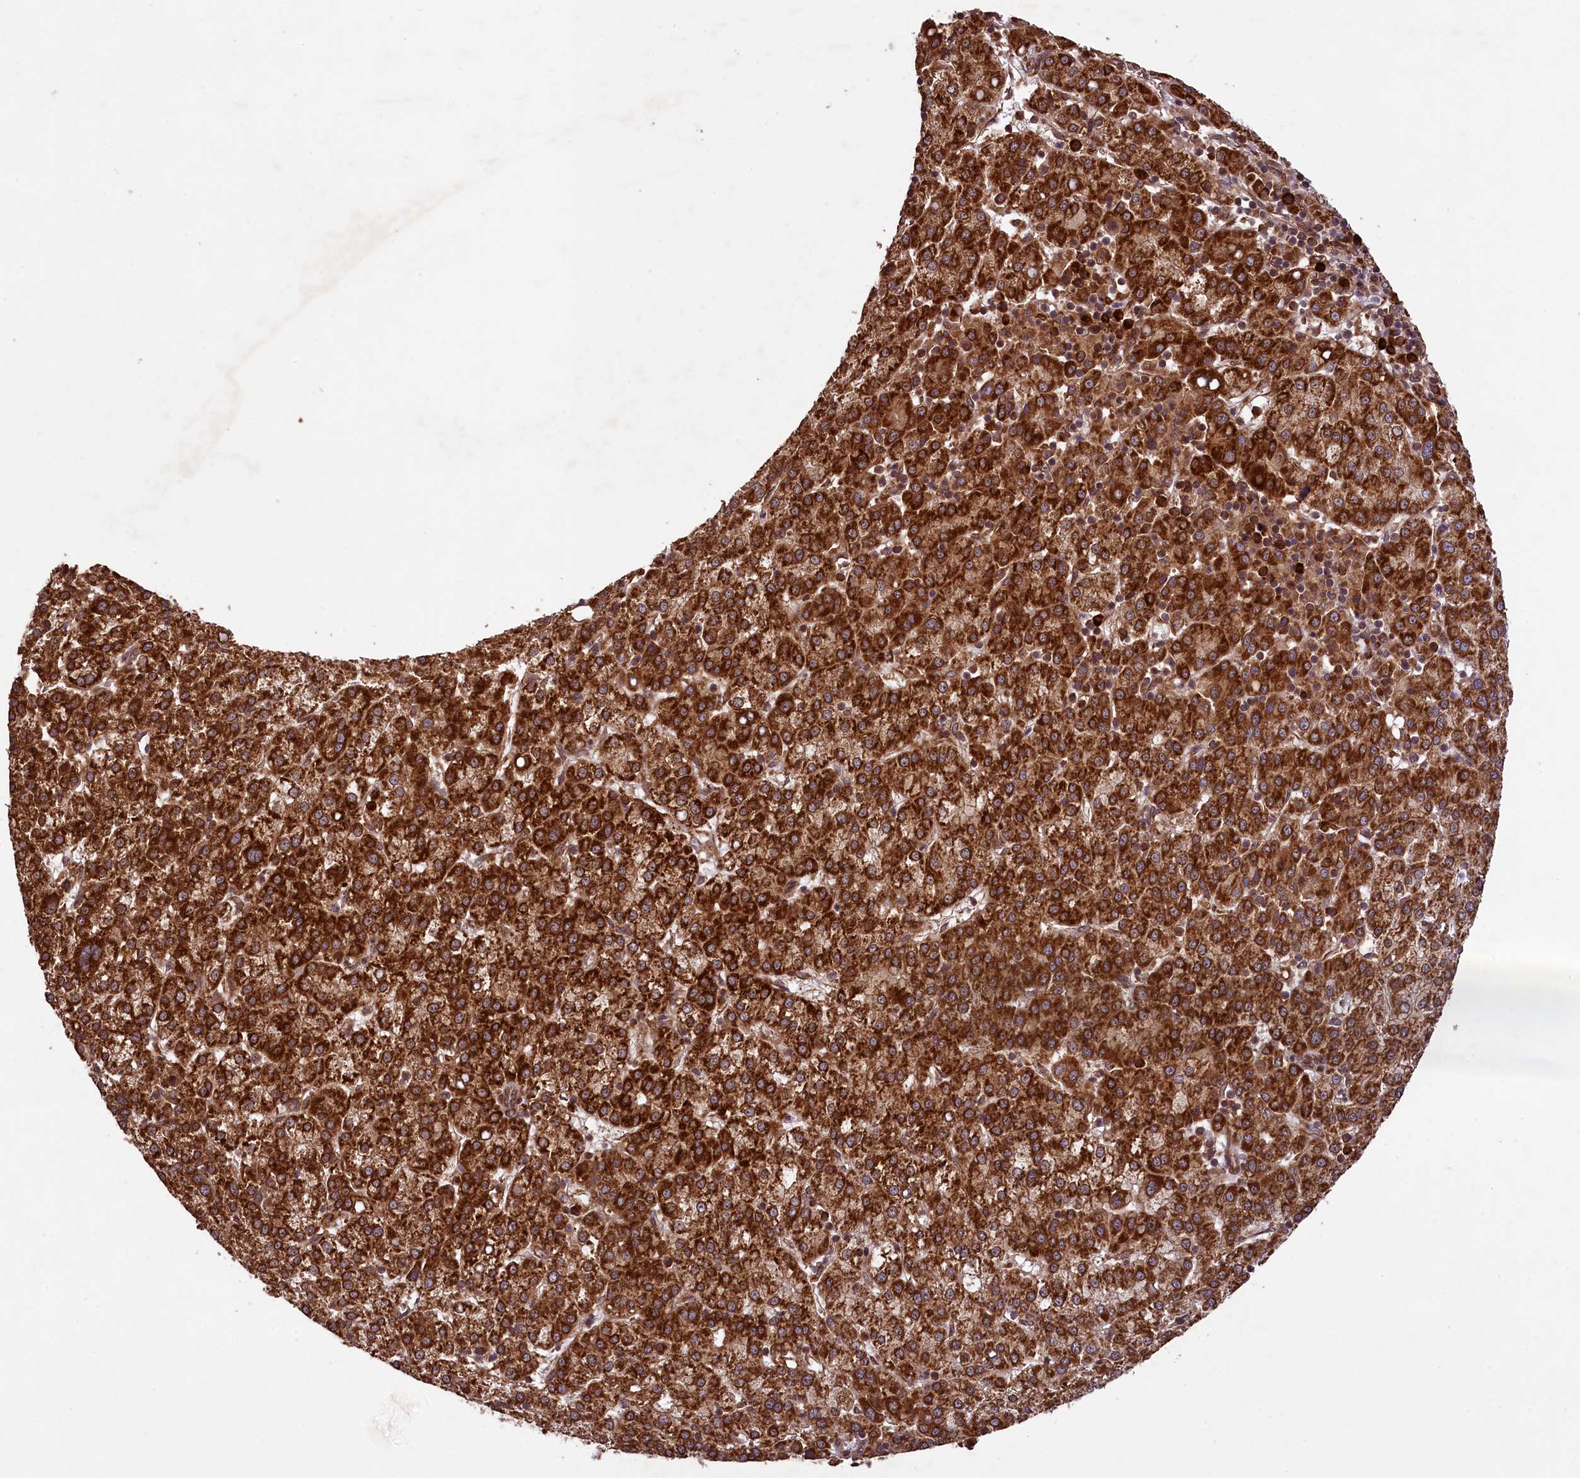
{"staining": {"intensity": "strong", "quantity": ">75%", "location": "cytoplasmic/membranous"}, "tissue": "liver cancer", "cell_type": "Tumor cells", "image_type": "cancer", "snomed": [{"axis": "morphology", "description": "Carcinoma, Hepatocellular, NOS"}, {"axis": "topography", "description": "Liver"}], "caption": "Strong cytoplasmic/membranous protein positivity is appreciated in approximately >75% of tumor cells in hepatocellular carcinoma (liver). The protein is stained brown, and the nuclei are stained in blue (DAB (3,3'-diaminobenzidine) IHC with brightfield microscopy, high magnification).", "gene": "LARP4", "patient": {"sex": "female", "age": 58}}